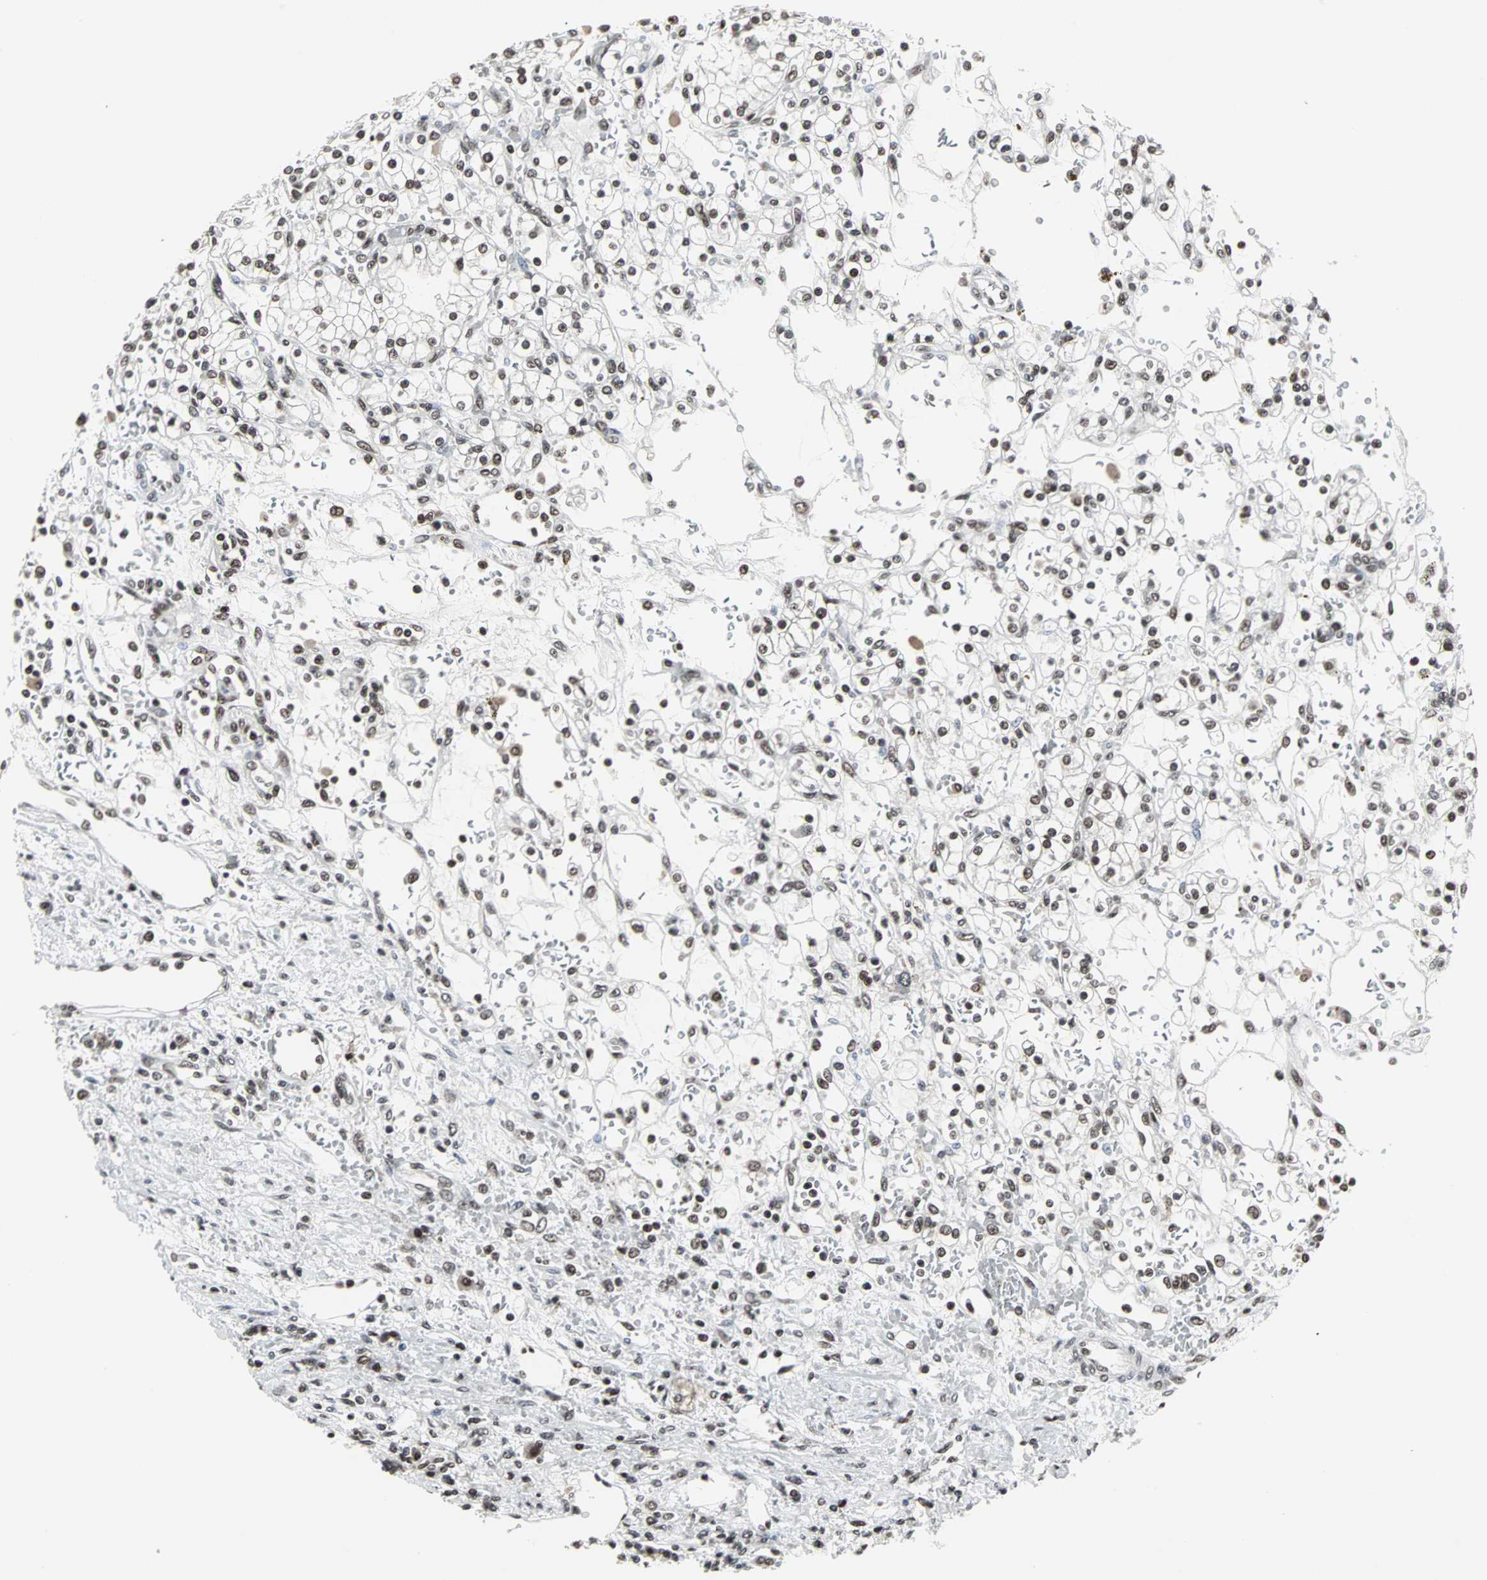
{"staining": {"intensity": "moderate", "quantity": "25%-75%", "location": "nuclear"}, "tissue": "renal cancer", "cell_type": "Tumor cells", "image_type": "cancer", "snomed": [{"axis": "morphology", "description": "Normal tissue, NOS"}, {"axis": "morphology", "description": "Adenocarcinoma, NOS"}, {"axis": "topography", "description": "Kidney"}], "caption": "Protein expression analysis of renal cancer (adenocarcinoma) exhibits moderate nuclear staining in approximately 25%-75% of tumor cells.", "gene": "PNKP", "patient": {"sex": "female", "age": 55}}